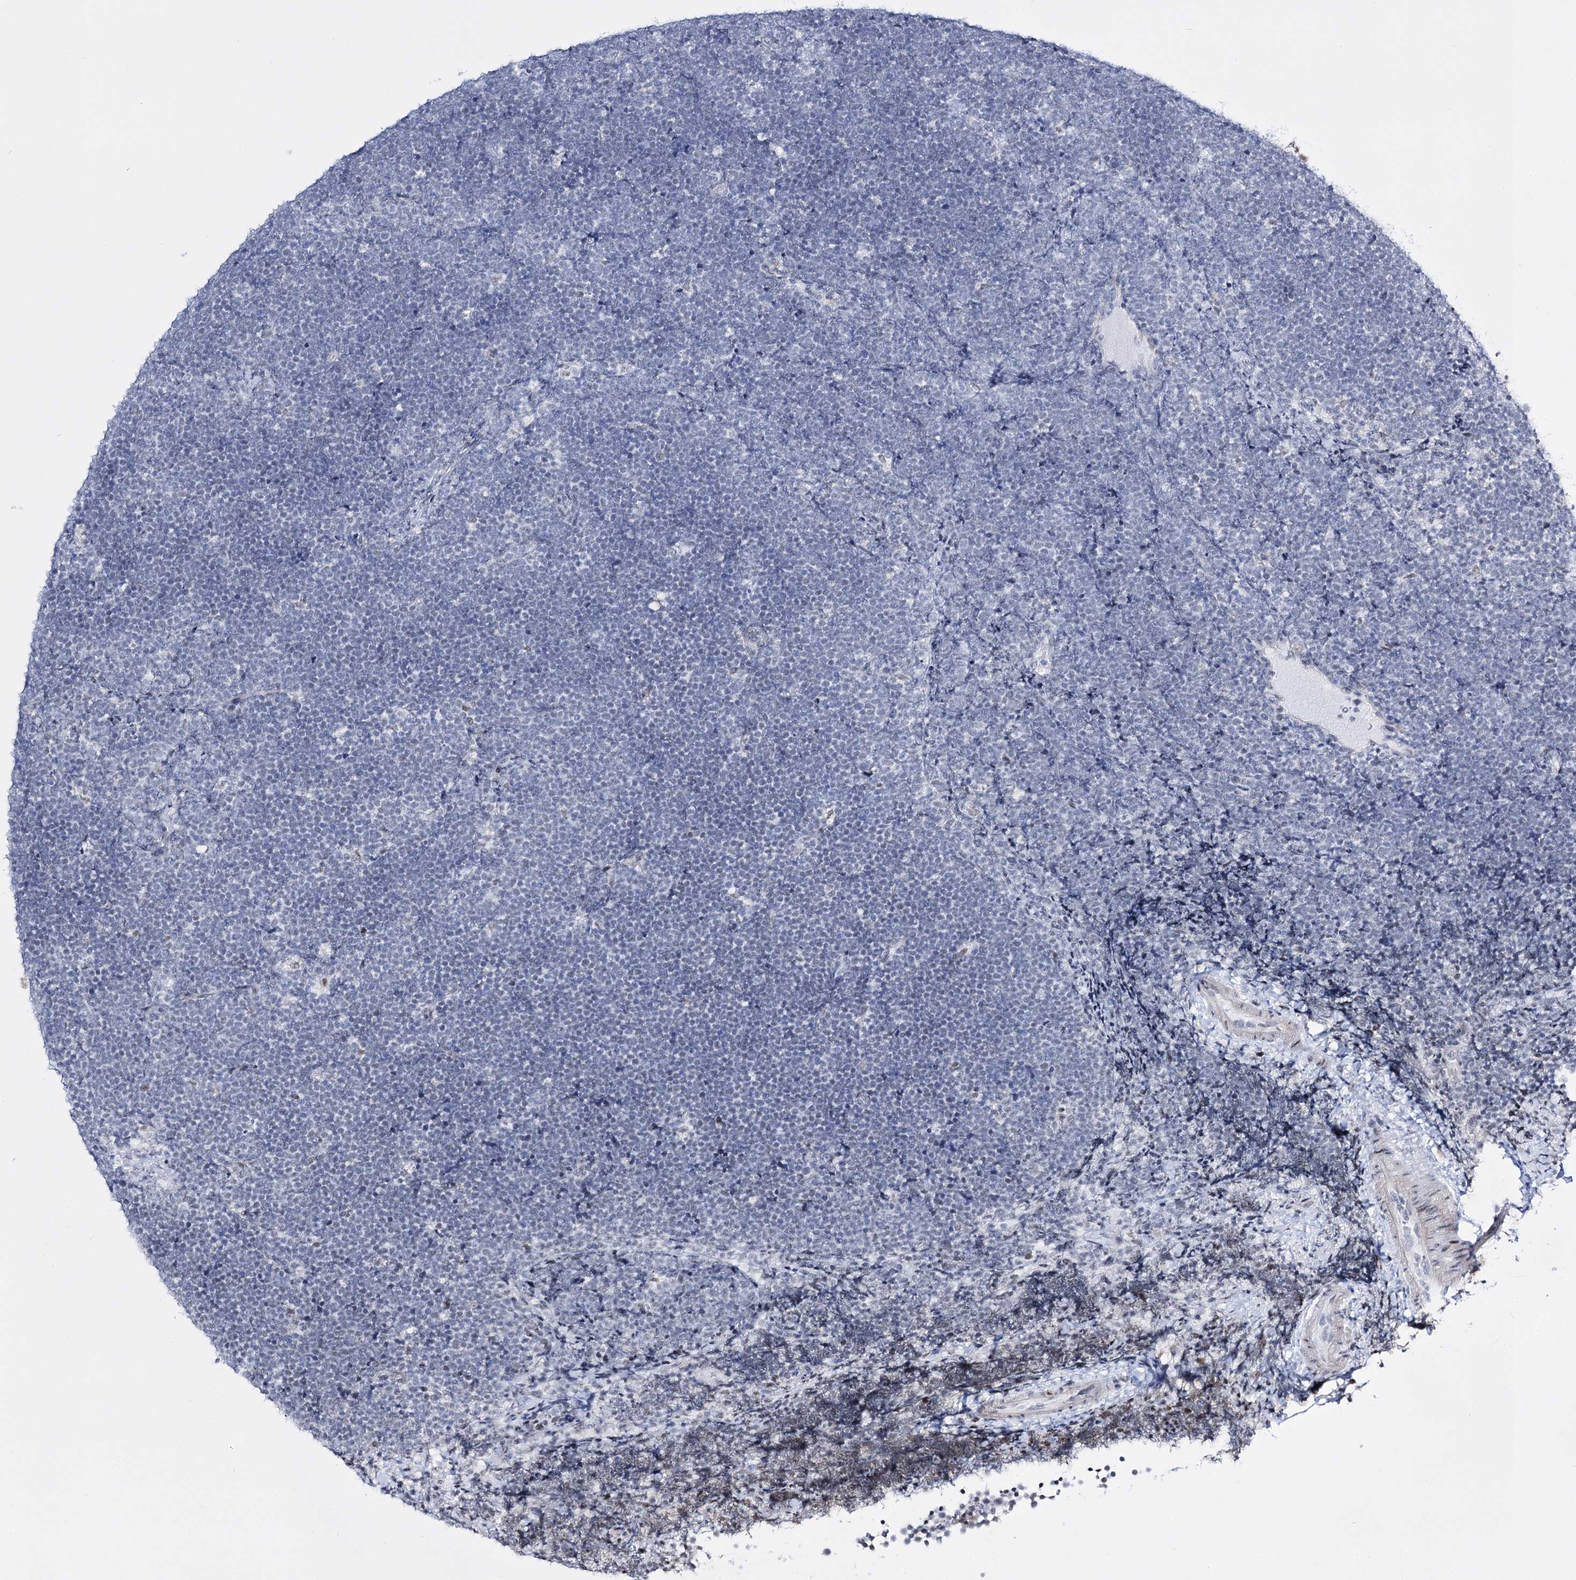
{"staining": {"intensity": "negative", "quantity": "none", "location": "none"}, "tissue": "lymphoma", "cell_type": "Tumor cells", "image_type": "cancer", "snomed": [{"axis": "morphology", "description": "Malignant lymphoma, non-Hodgkin's type, High grade"}, {"axis": "topography", "description": "Lymph node"}], "caption": "The photomicrograph demonstrates no significant positivity in tumor cells of malignant lymphoma, non-Hodgkin's type (high-grade).", "gene": "RBM15B", "patient": {"sex": "male", "age": 13}}